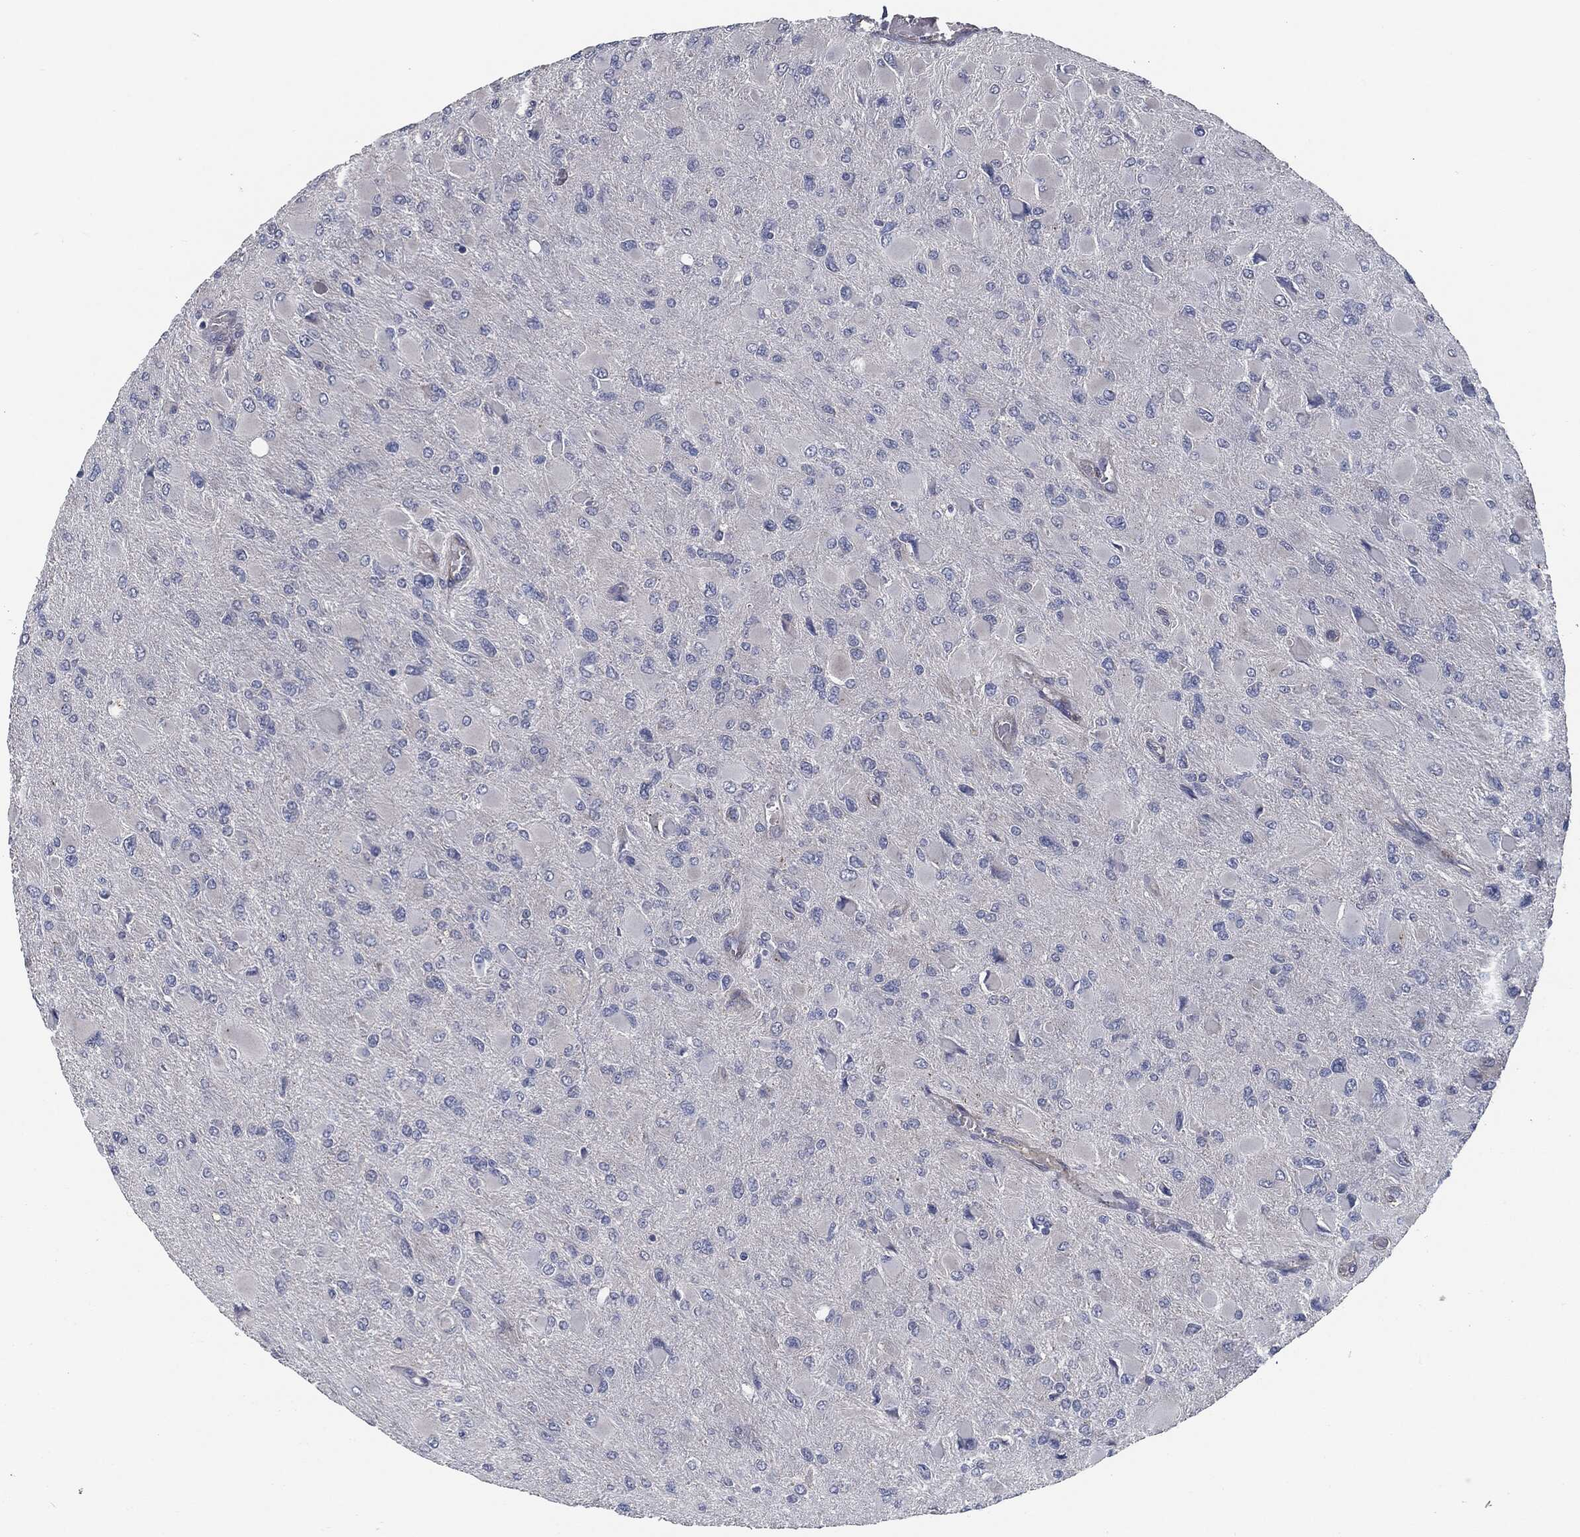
{"staining": {"intensity": "negative", "quantity": "none", "location": "none"}, "tissue": "glioma", "cell_type": "Tumor cells", "image_type": "cancer", "snomed": [{"axis": "morphology", "description": "Glioma, malignant, High grade"}, {"axis": "topography", "description": "Cerebral cortex"}], "caption": "The photomicrograph exhibits no significant staining in tumor cells of malignant high-grade glioma.", "gene": "SVIL", "patient": {"sex": "female", "age": 36}}